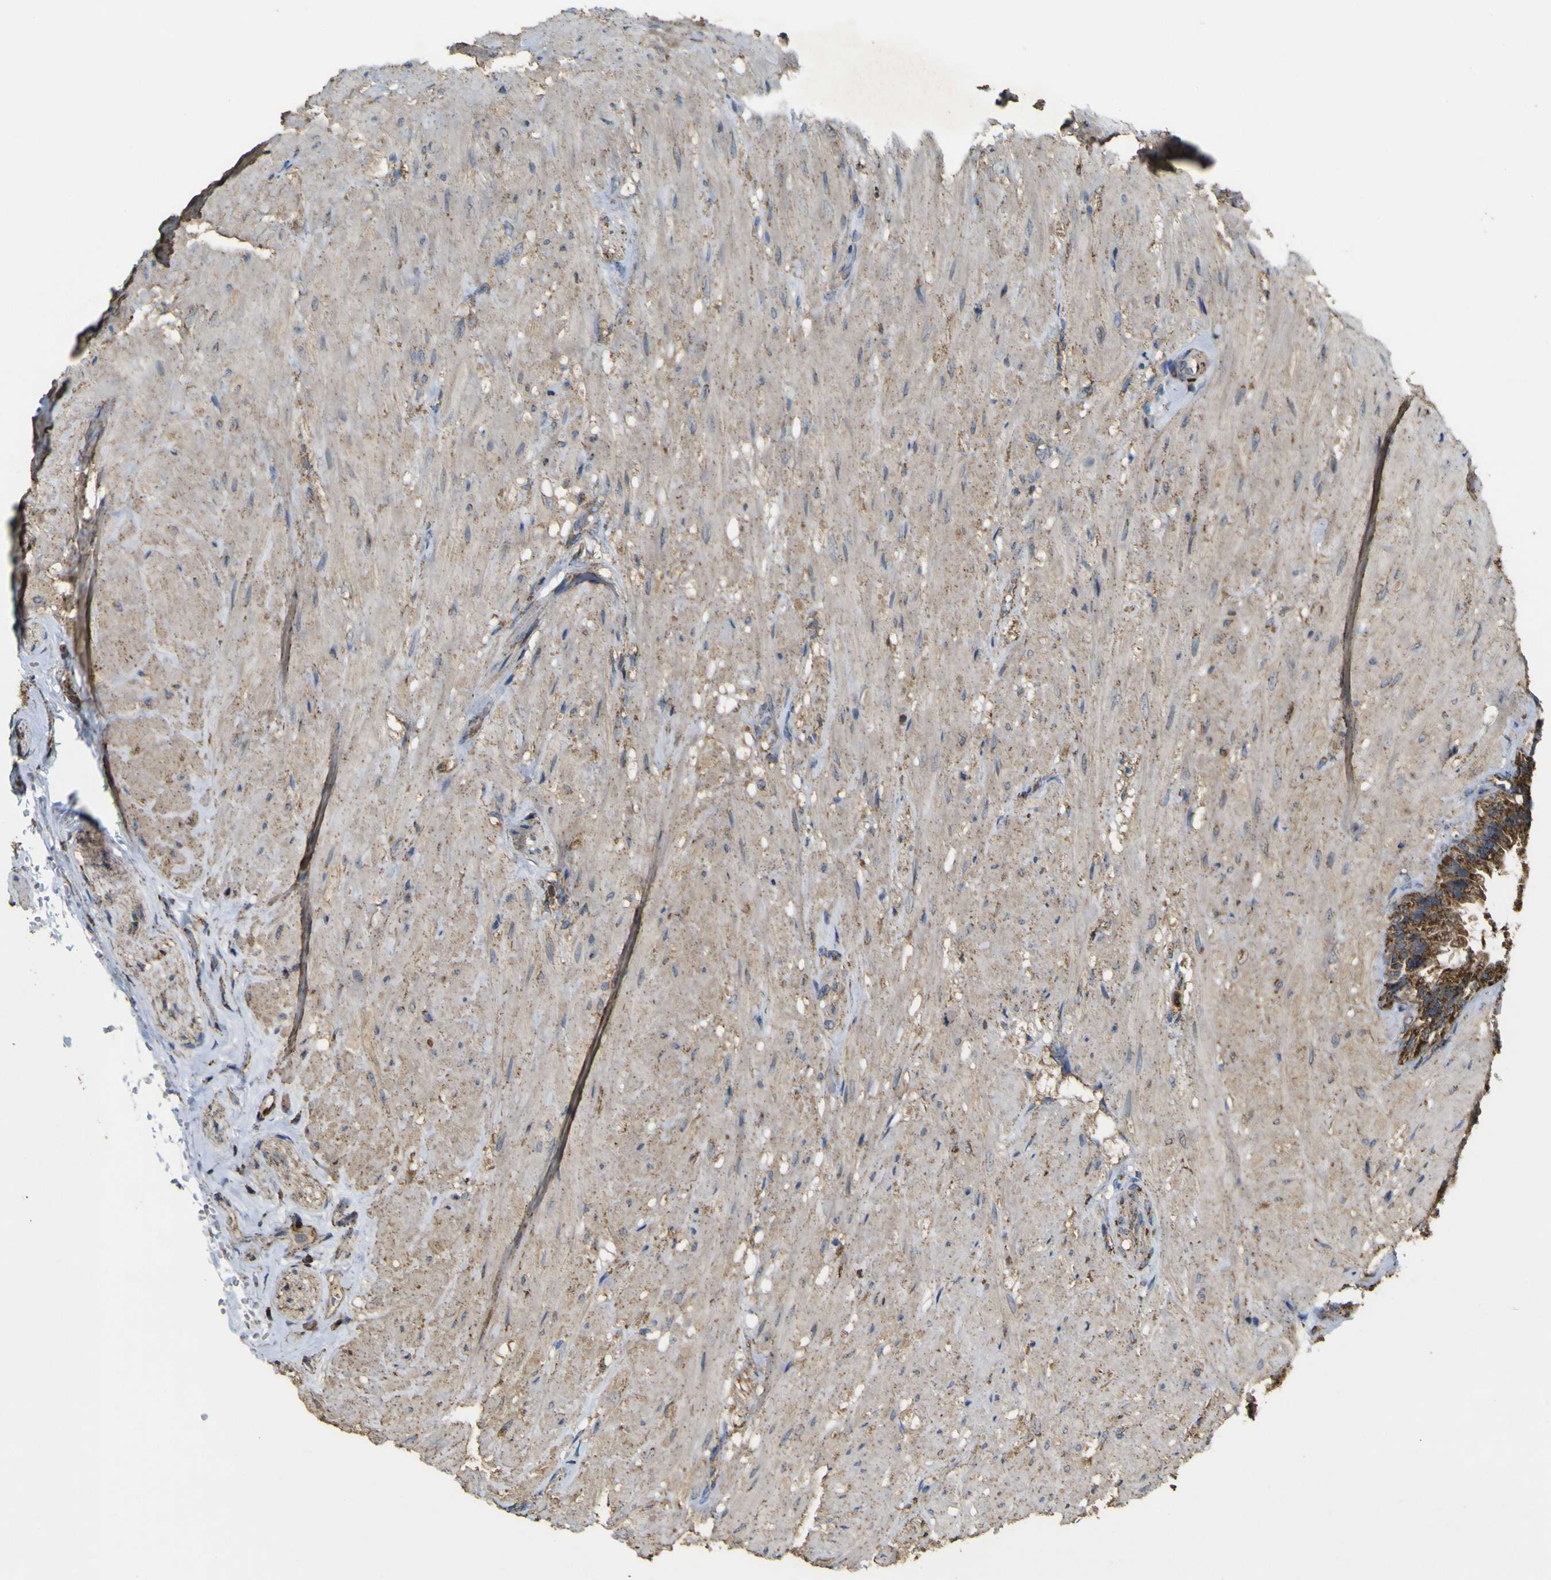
{"staining": {"intensity": "strong", "quantity": ">75%", "location": "cytoplasmic/membranous"}, "tissue": "seminal vesicle", "cell_type": "Glandular cells", "image_type": "normal", "snomed": [{"axis": "morphology", "description": "Normal tissue, NOS"}, {"axis": "topography", "description": "Seminal veicle"}], "caption": "This photomicrograph demonstrates immunohistochemistry (IHC) staining of benign seminal vesicle, with high strong cytoplasmic/membranous staining in approximately >75% of glandular cells.", "gene": "ACSL3", "patient": {"sex": "male", "age": 46}}